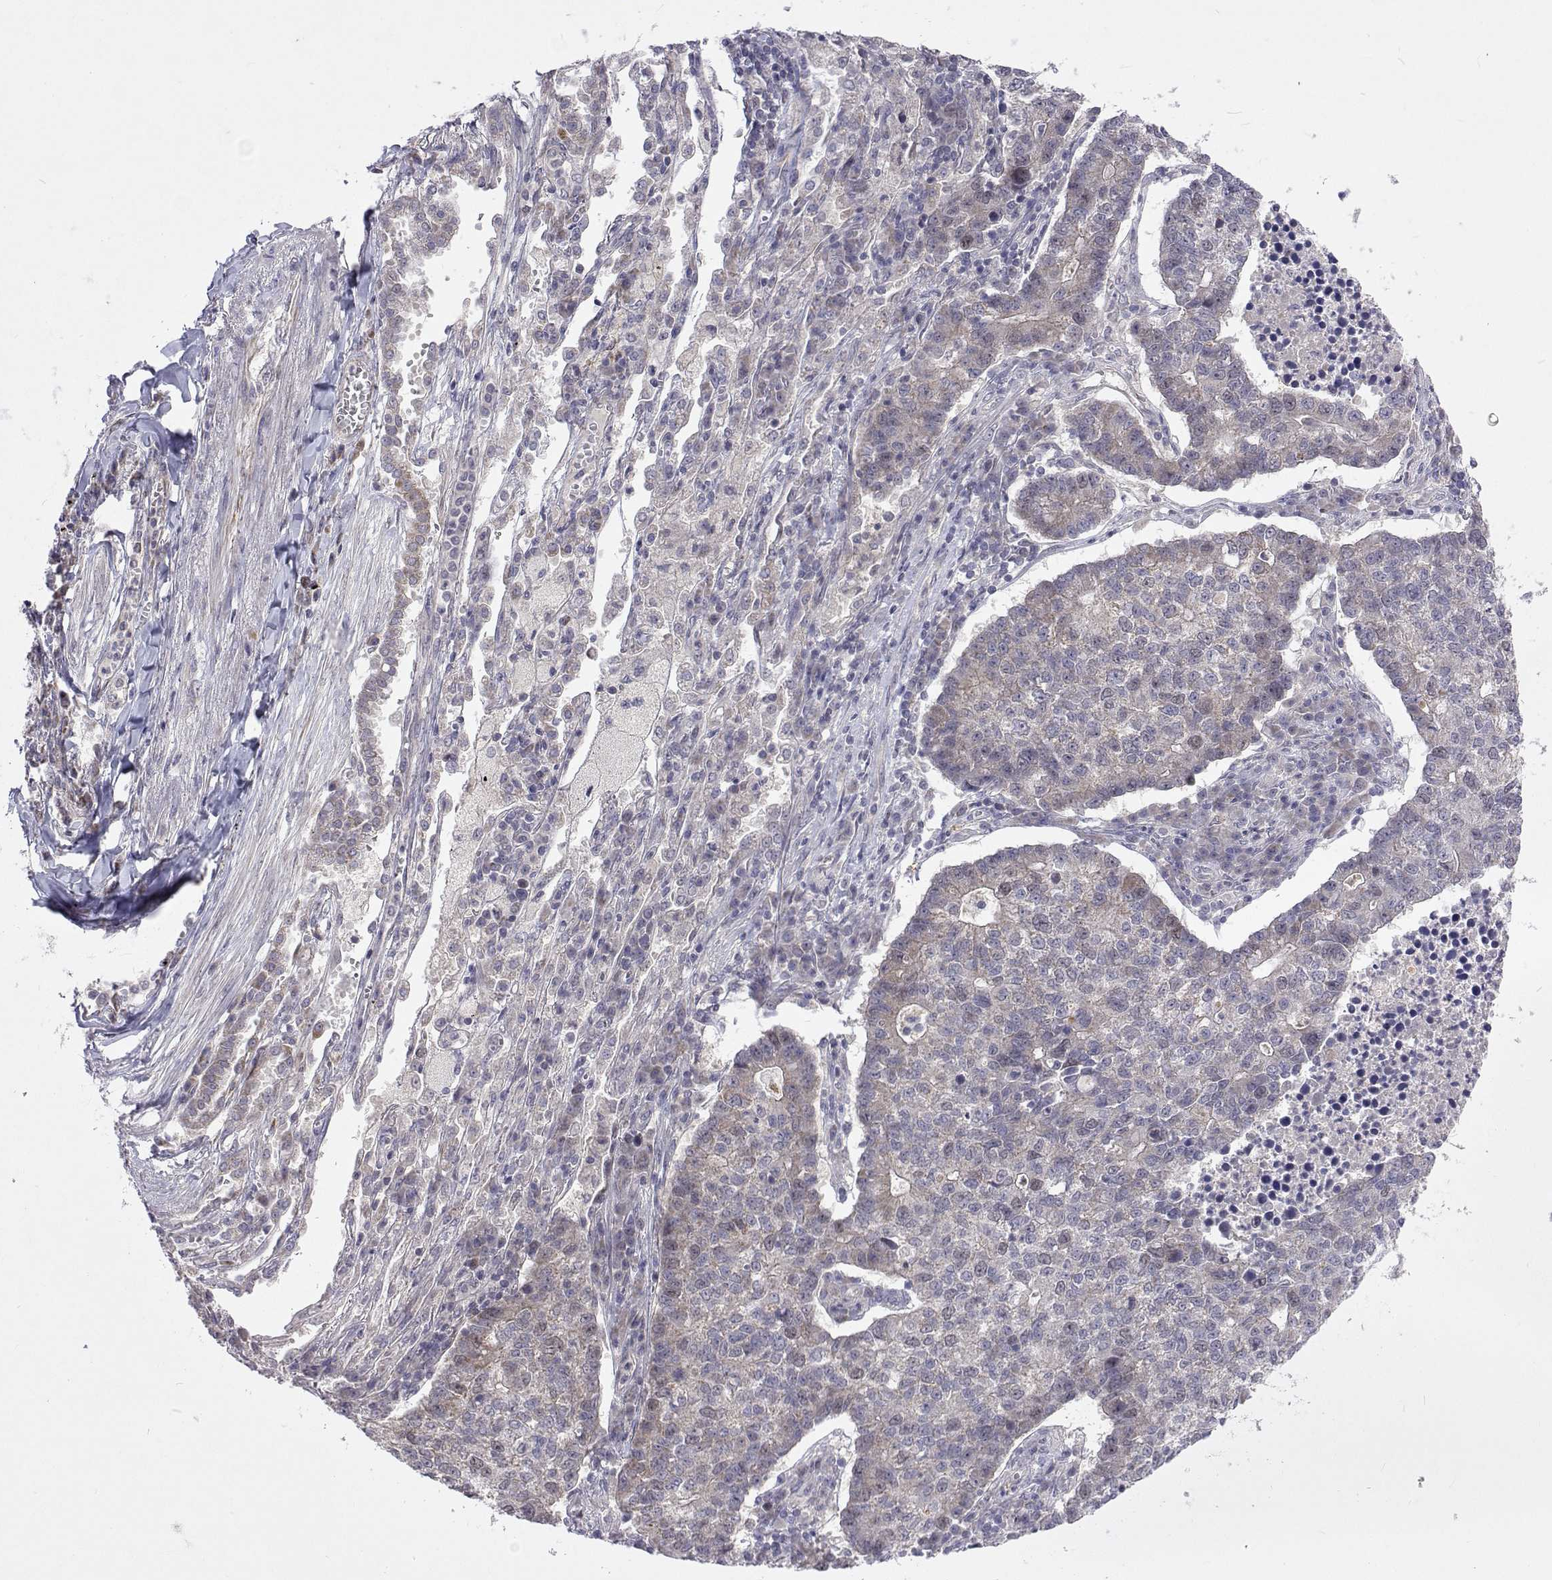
{"staining": {"intensity": "negative", "quantity": "none", "location": "none"}, "tissue": "lung cancer", "cell_type": "Tumor cells", "image_type": "cancer", "snomed": [{"axis": "morphology", "description": "Adenocarcinoma, NOS"}, {"axis": "topography", "description": "Lung"}], "caption": "IHC image of neoplastic tissue: lung cancer stained with DAB displays no significant protein positivity in tumor cells. The staining is performed using DAB brown chromogen with nuclei counter-stained in using hematoxylin.", "gene": "DHTKD1", "patient": {"sex": "male", "age": 57}}